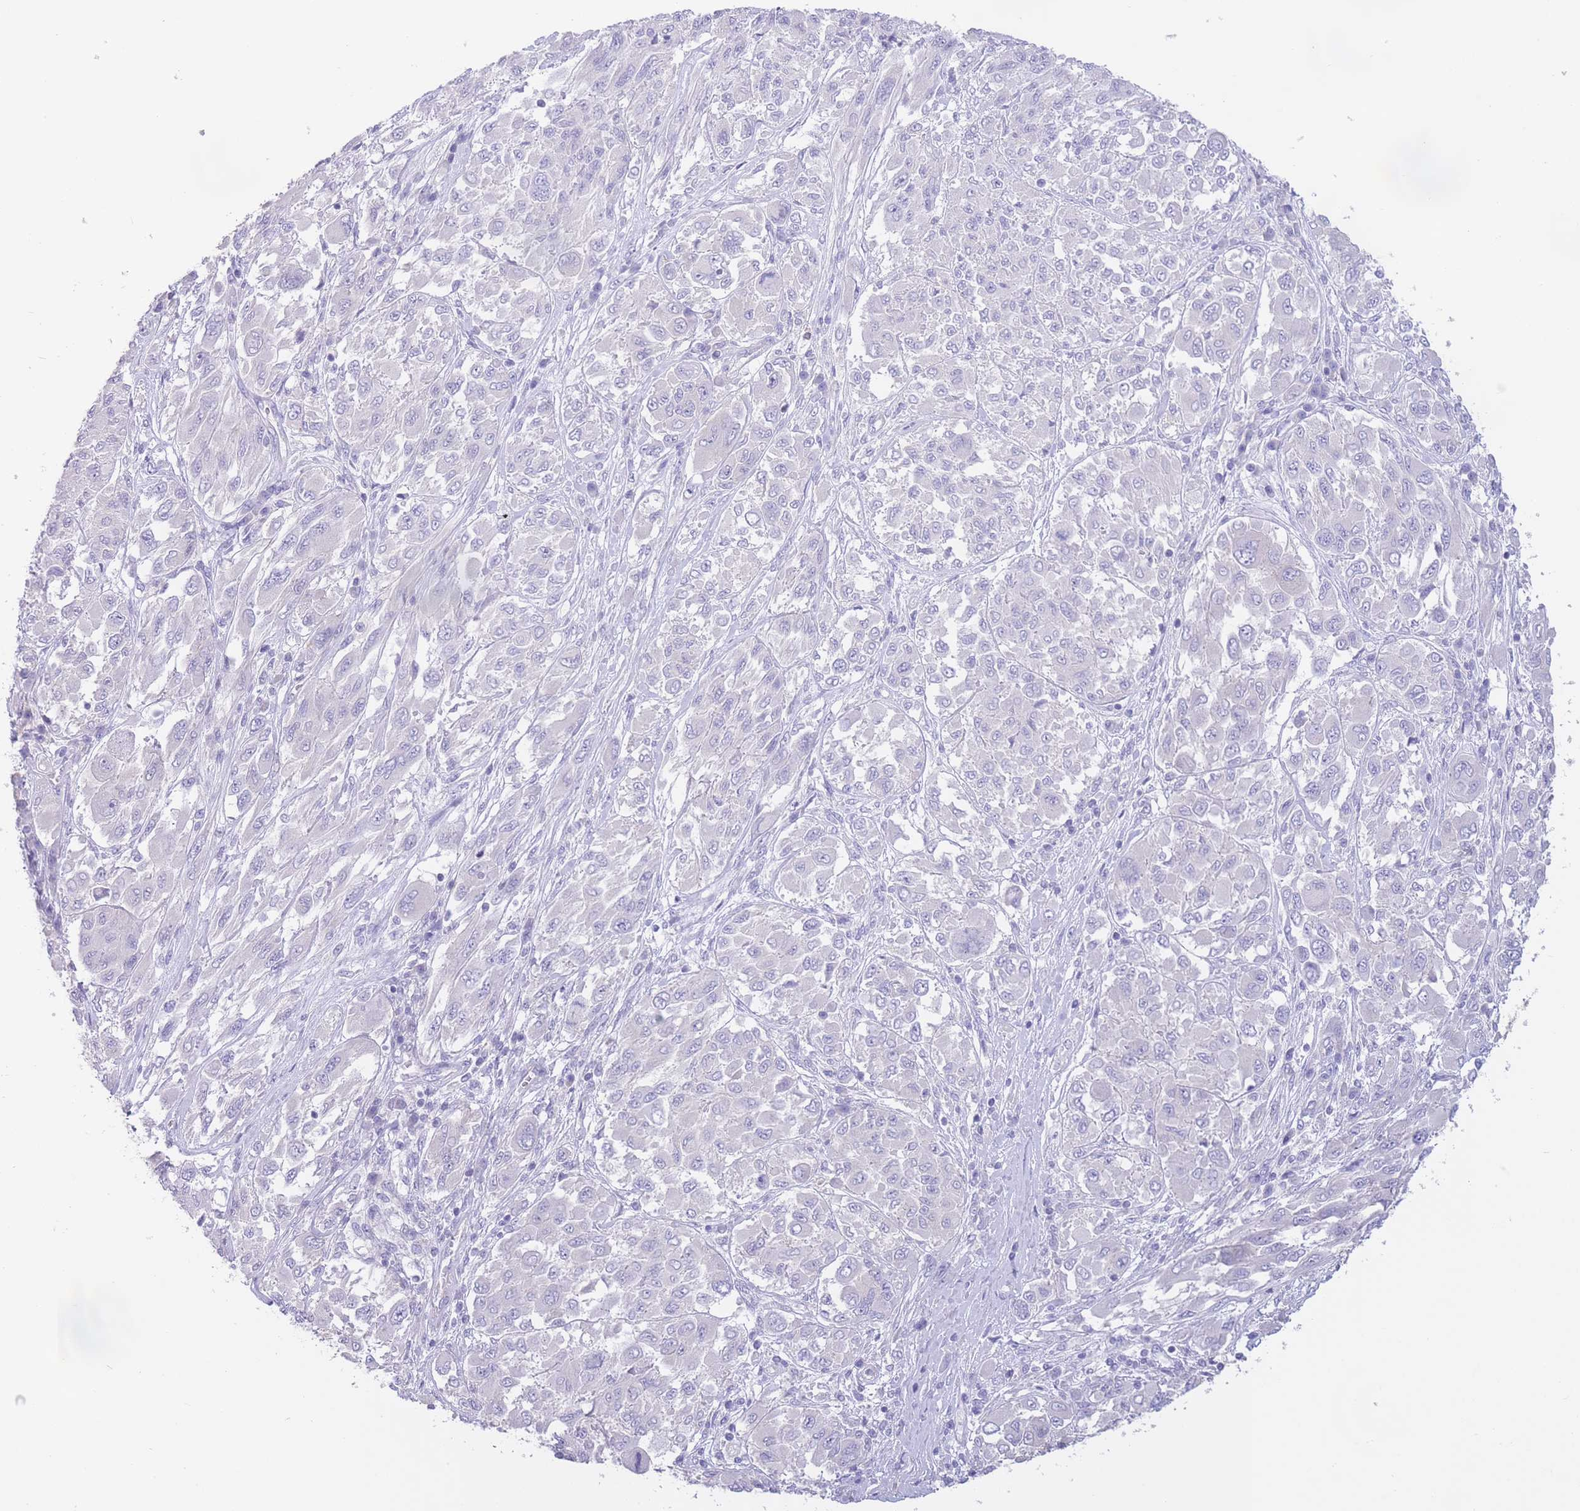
{"staining": {"intensity": "negative", "quantity": "none", "location": "none"}, "tissue": "melanoma", "cell_type": "Tumor cells", "image_type": "cancer", "snomed": [{"axis": "morphology", "description": "Malignant melanoma, NOS"}, {"axis": "topography", "description": "Skin"}], "caption": "Tumor cells are negative for protein expression in human malignant melanoma.", "gene": "ALS2CL", "patient": {"sex": "female", "age": 91}}